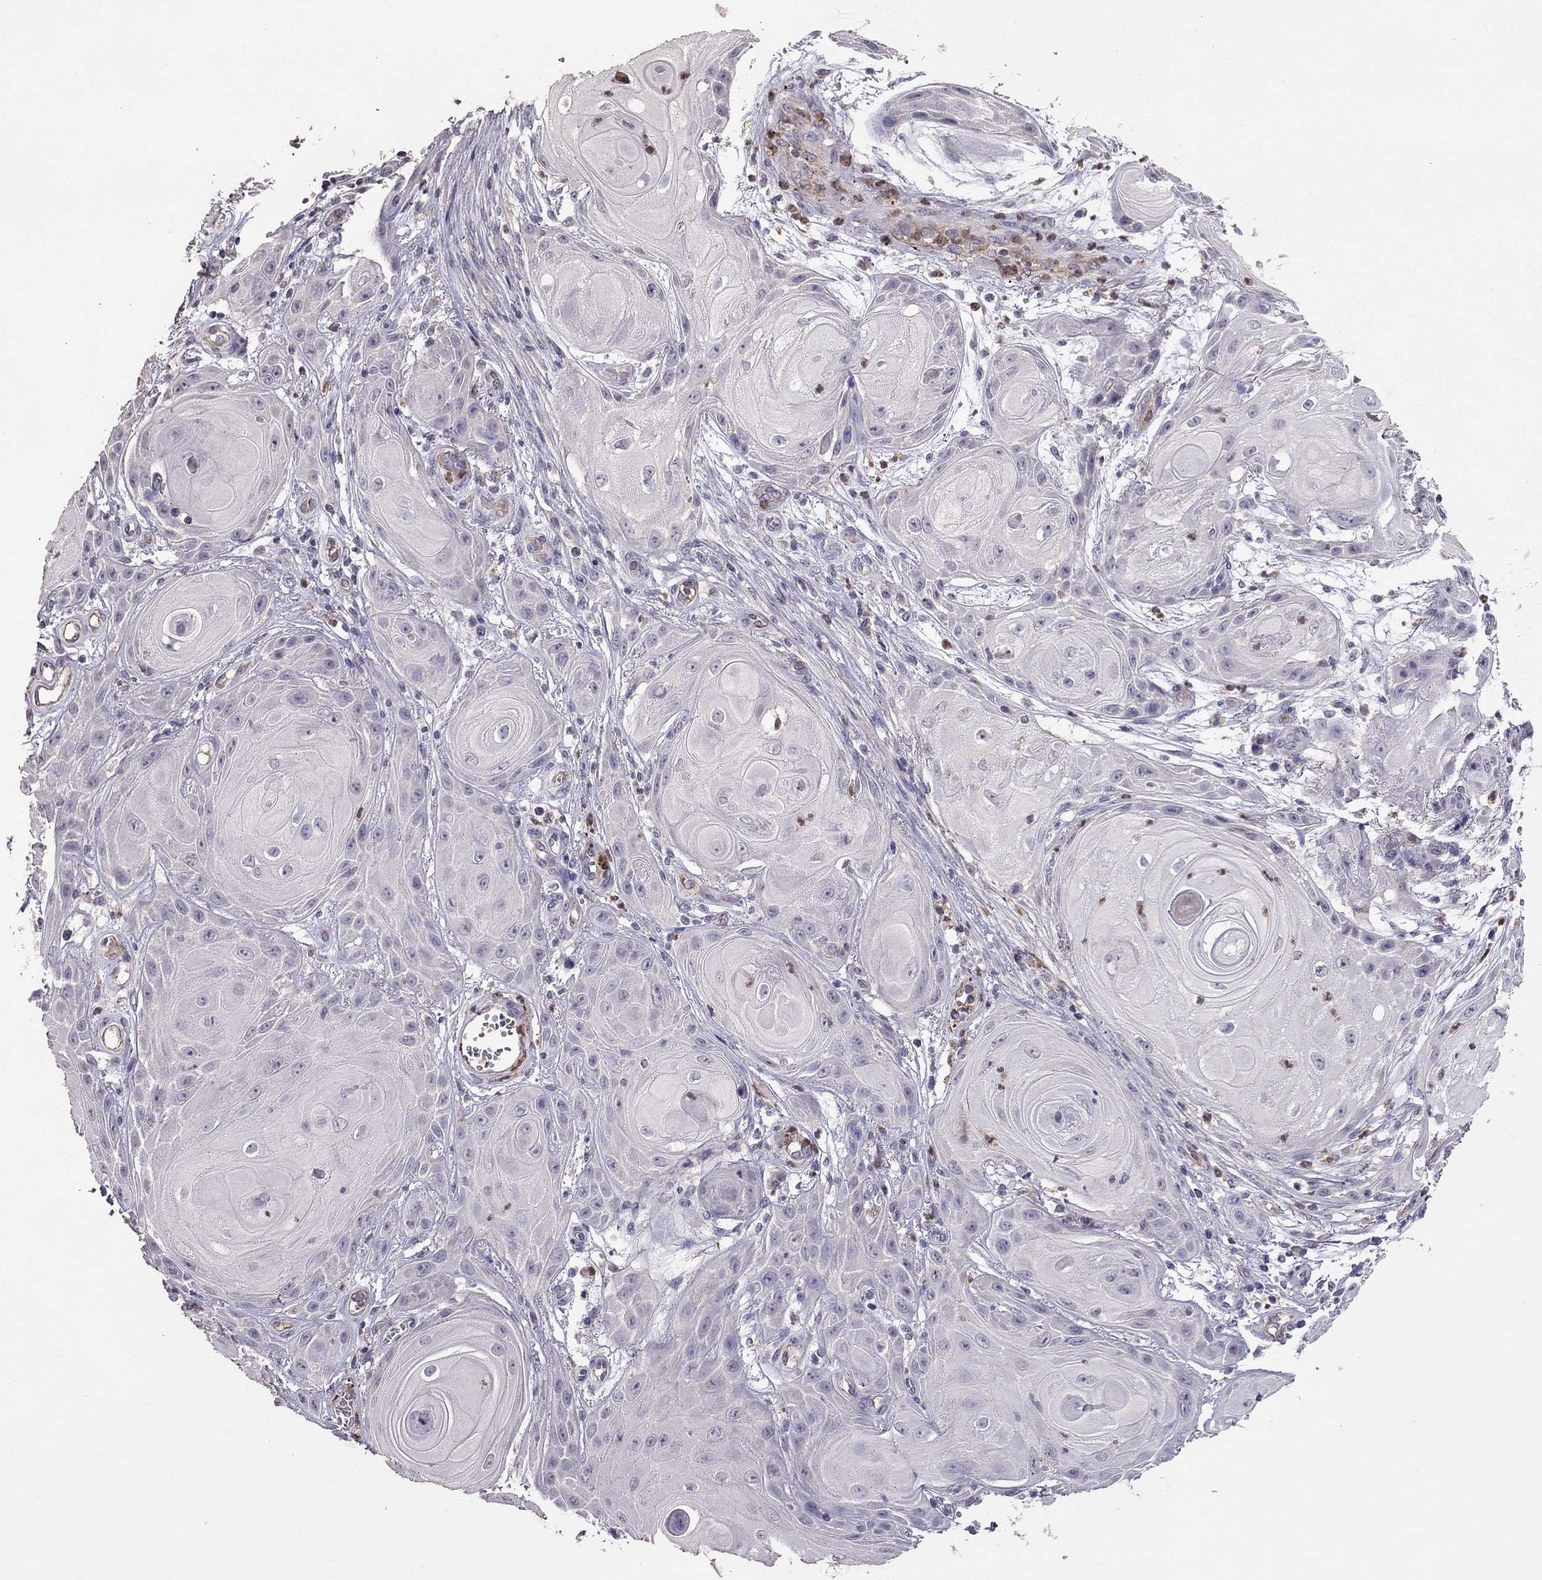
{"staining": {"intensity": "negative", "quantity": "none", "location": "none"}, "tissue": "skin cancer", "cell_type": "Tumor cells", "image_type": "cancer", "snomed": [{"axis": "morphology", "description": "Squamous cell carcinoma, NOS"}, {"axis": "topography", "description": "Skin"}], "caption": "The histopathology image displays no staining of tumor cells in squamous cell carcinoma (skin). (Brightfield microscopy of DAB immunohistochemistry (IHC) at high magnification).", "gene": "RFLNB", "patient": {"sex": "male", "age": 62}}